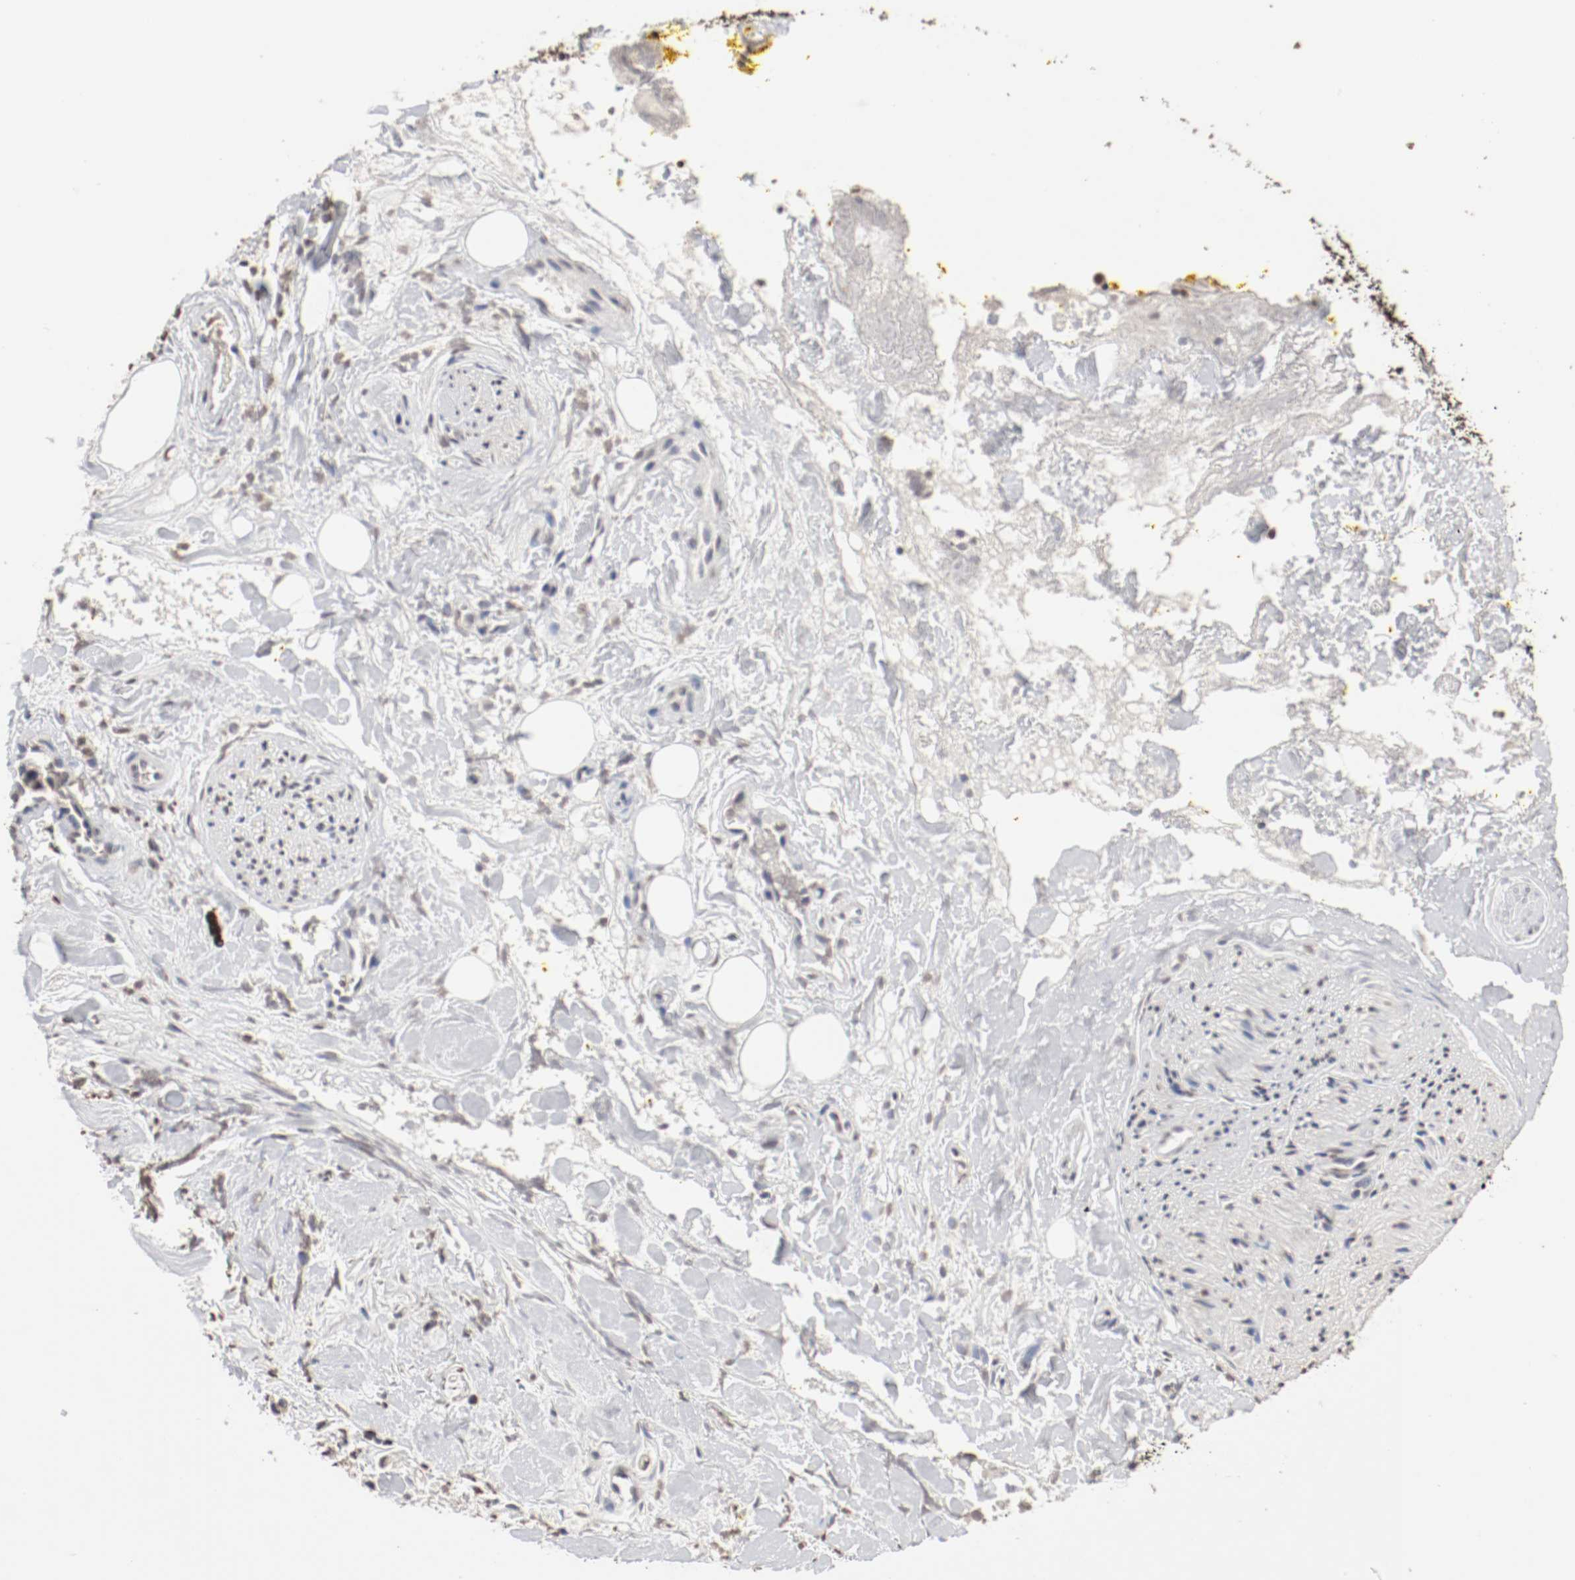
{"staining": {"intensity": "negative", "quantity": "none", "location": "none"}, "tissue": "pancreatic cancer", "cell_type": "Tumor cells", "image_type": "cancer", "snomed": [{"axis": "morphology", "description": "Adenocarcinoma, NOS"}, {"axis": "topography", "description": "Pancreas"}], "caption": "This is an IHC photomicrograph of pancreatic cancer (adenocarcinoma). There is no positivity in tumor cells.", "gene": "WASL", "patient": {"sex": "male", "age": 70}}